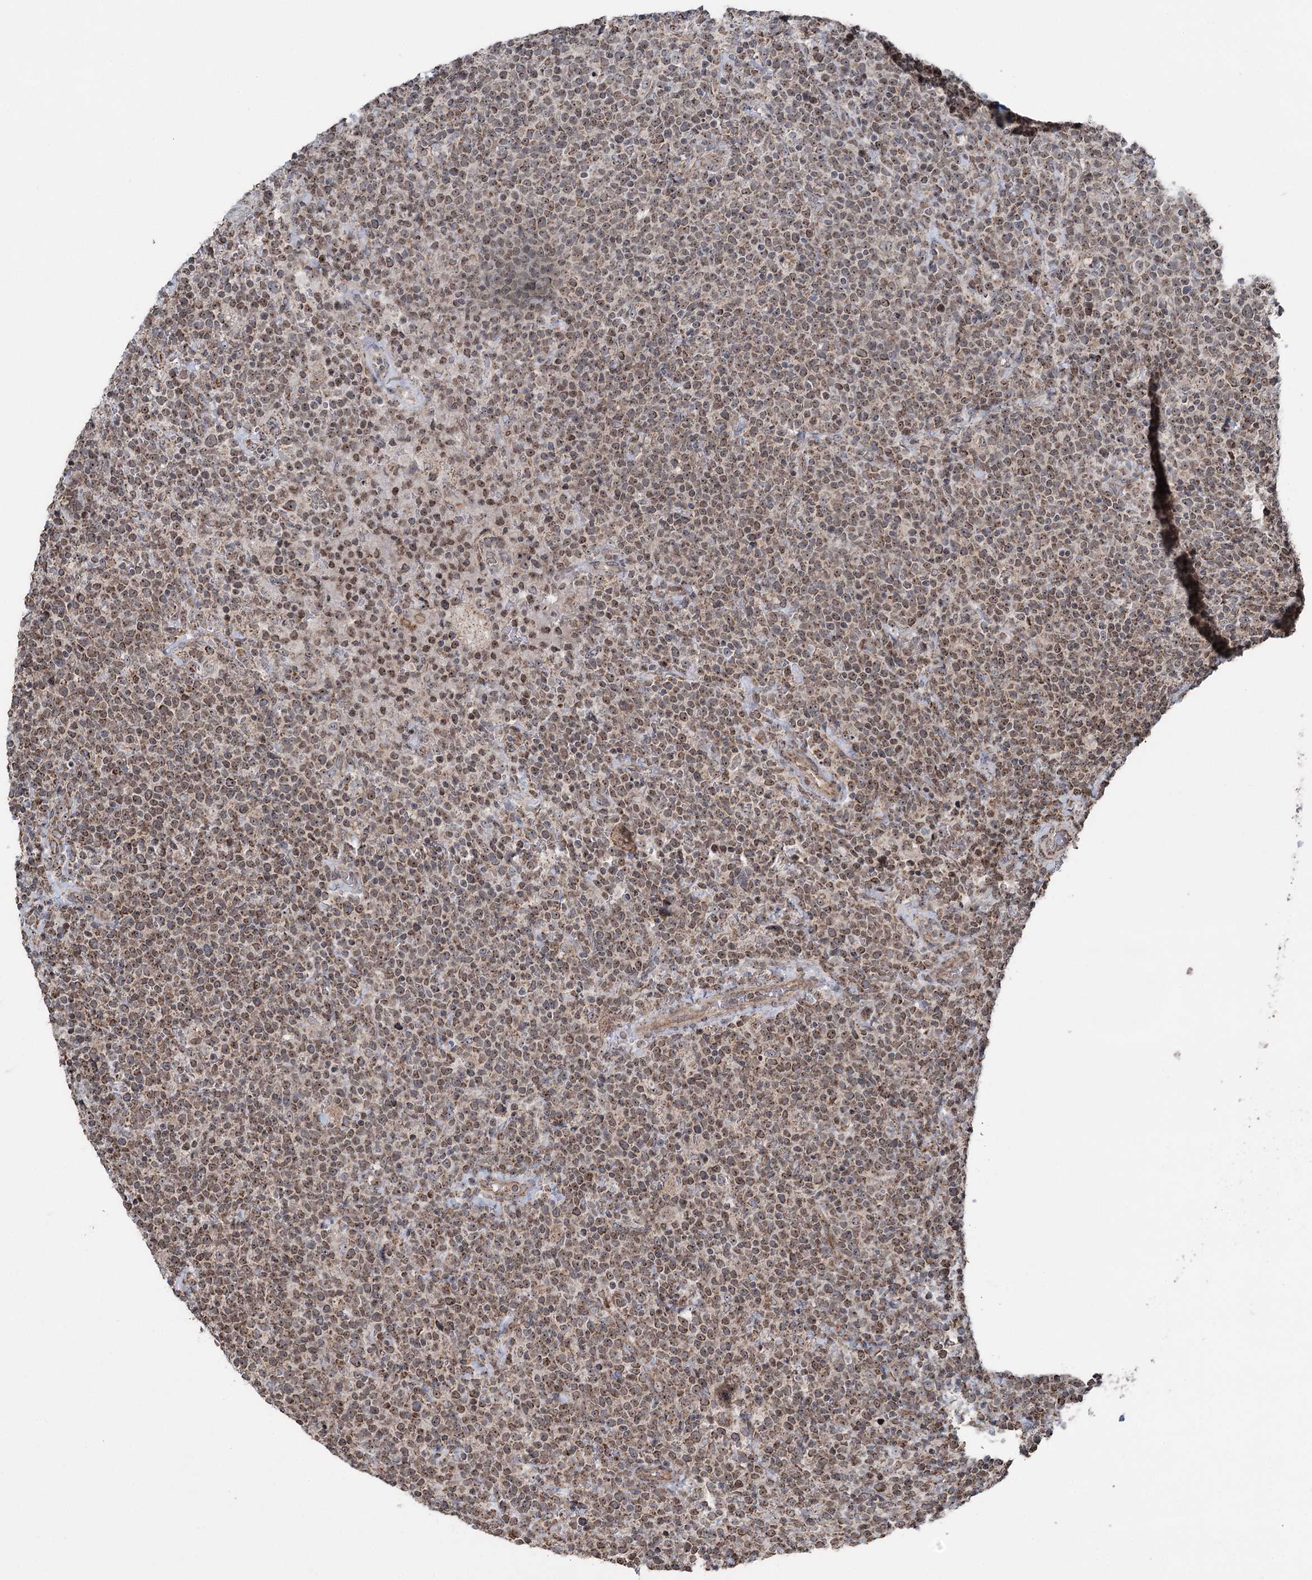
{"staining": {"intensity": "weak", "quantity": ">75%", "location": "cytoplasmic/membranous,nuclear"}, "tissue": "lymphoma", "cell_type": "Tumor cells", "image_type": "cancer", "snomed": [{"axis": "morphology", "description": "Malignant lymphoma, non-Hodgkin's type, High grade"}, {"axis": "topography", "description": "Lymph node"}], "caption": "Immunohistochemical staining of lymphoma displays weak cytoplasmic/membranous and nuclear protein staining in approximately >75% of tumor cells.", "gene": "STEEP1", "patient": {"sex": "male", "age": 61}}